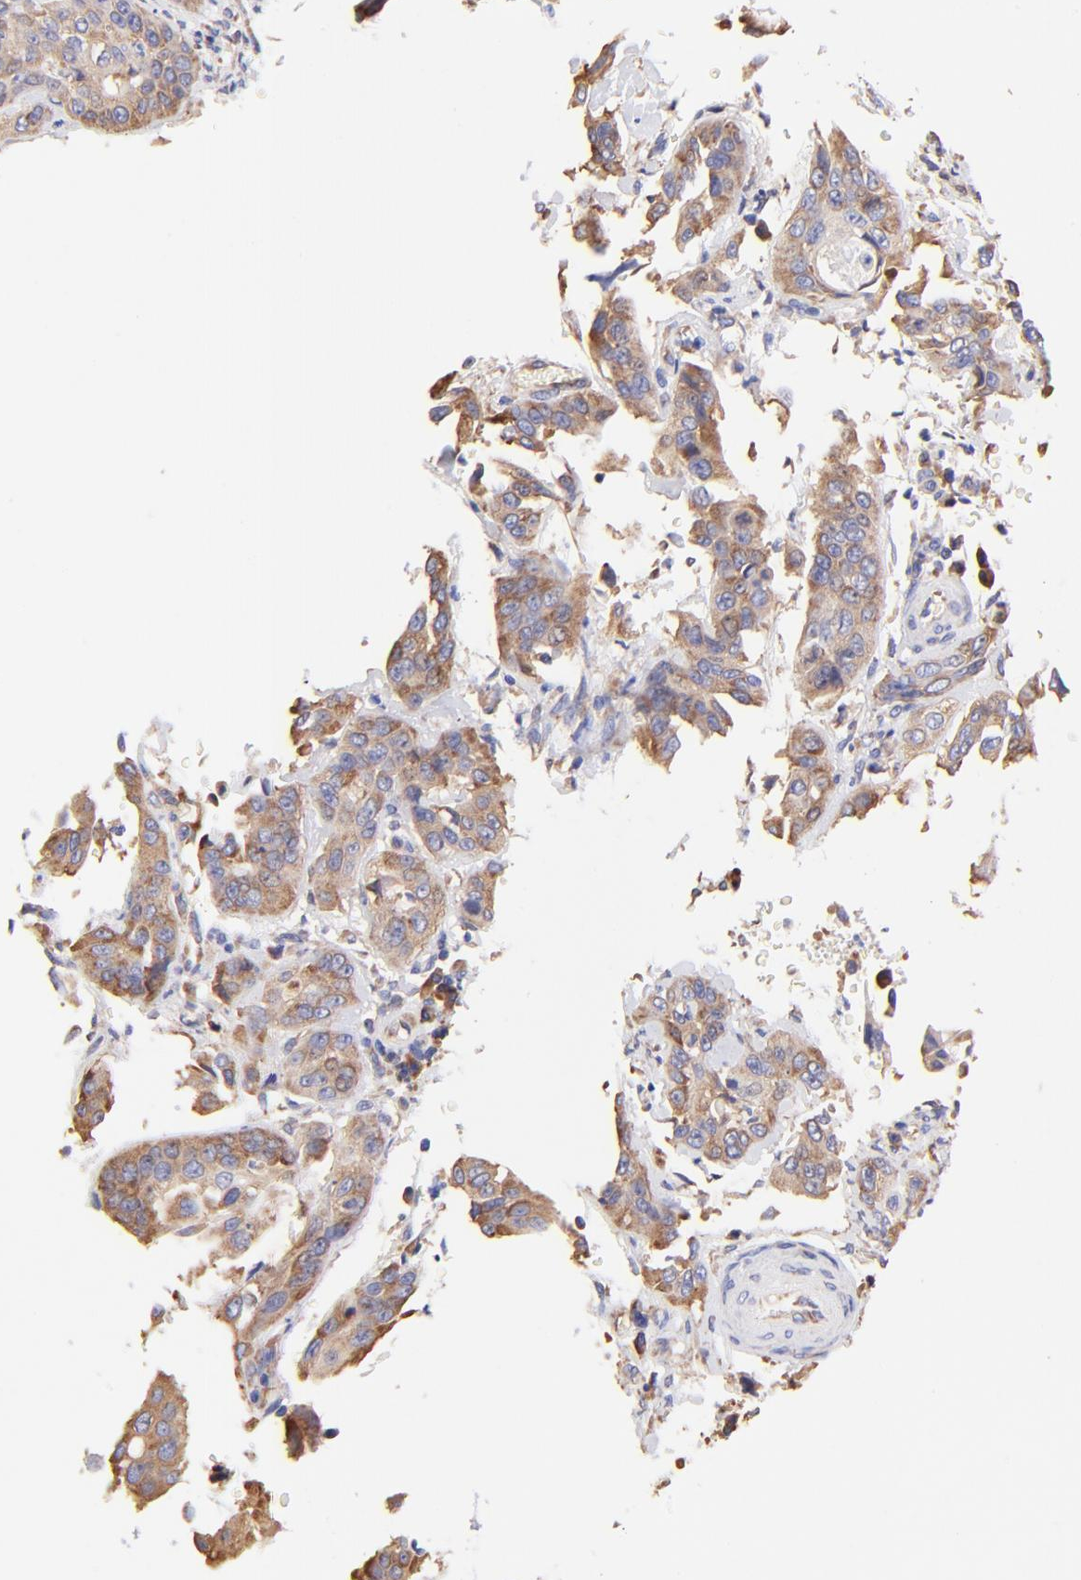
{"staining": {"intensity": "moderate", "quantity": "25%-75%", "location": "cytoplasmic/membranous"}, "tissue": "cervical cancer", "cell_type": "Tumor cells", "image_type": "cancer", "snomed": [{"axis": "morphology", "description": "Squamous cell carcinoma, NOS"}, {"axis": "topography", "description": "Cervix"}], "caption": "Immunohistochemistry (IHC) (DAB) staining of cervical cancer (squamous cell carcinoma) reveals moderate cytoplasmic/membranous protein expression in approximately 25%-75% of tumor cells.", "gene": "RPL30", "patient": {"sex": "female", "age": 41}}